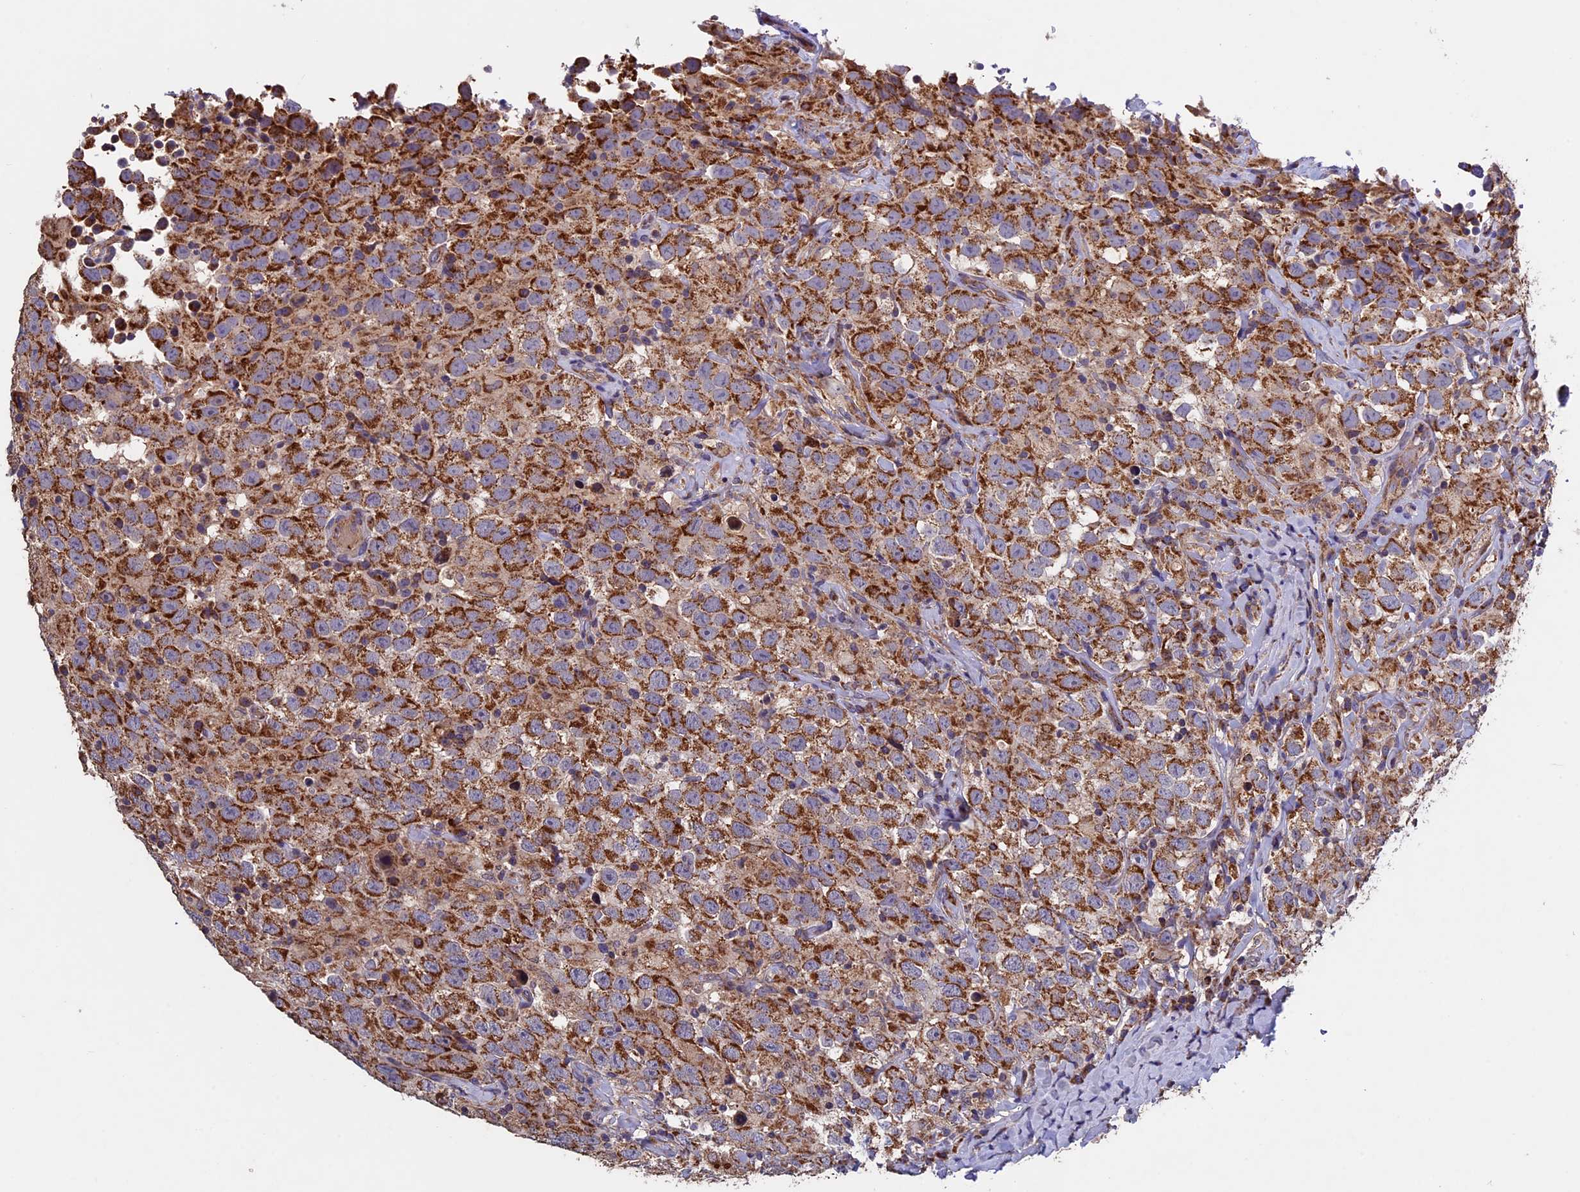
{"staining": {"intensity": "moderate", "quantity": ">75%", "location": "cytoplasmic/membranous"}, "tissue": "testis cancer", "cell_type": "Tumor cells", "image_type": "cancer", "snomed": [{"axis": "morphology", "description": "Seminoma, NOS"}, {"axis": "topography", "description": "Testis"}], "caption": "Testis cancer tissue displays moderate cytoplasmic/membranous expression in approximately >75% of tumor cells, visualized by immunohistochemistry.", "gene": "RNF17", "patient": {"sex": "male", "age": 41}}